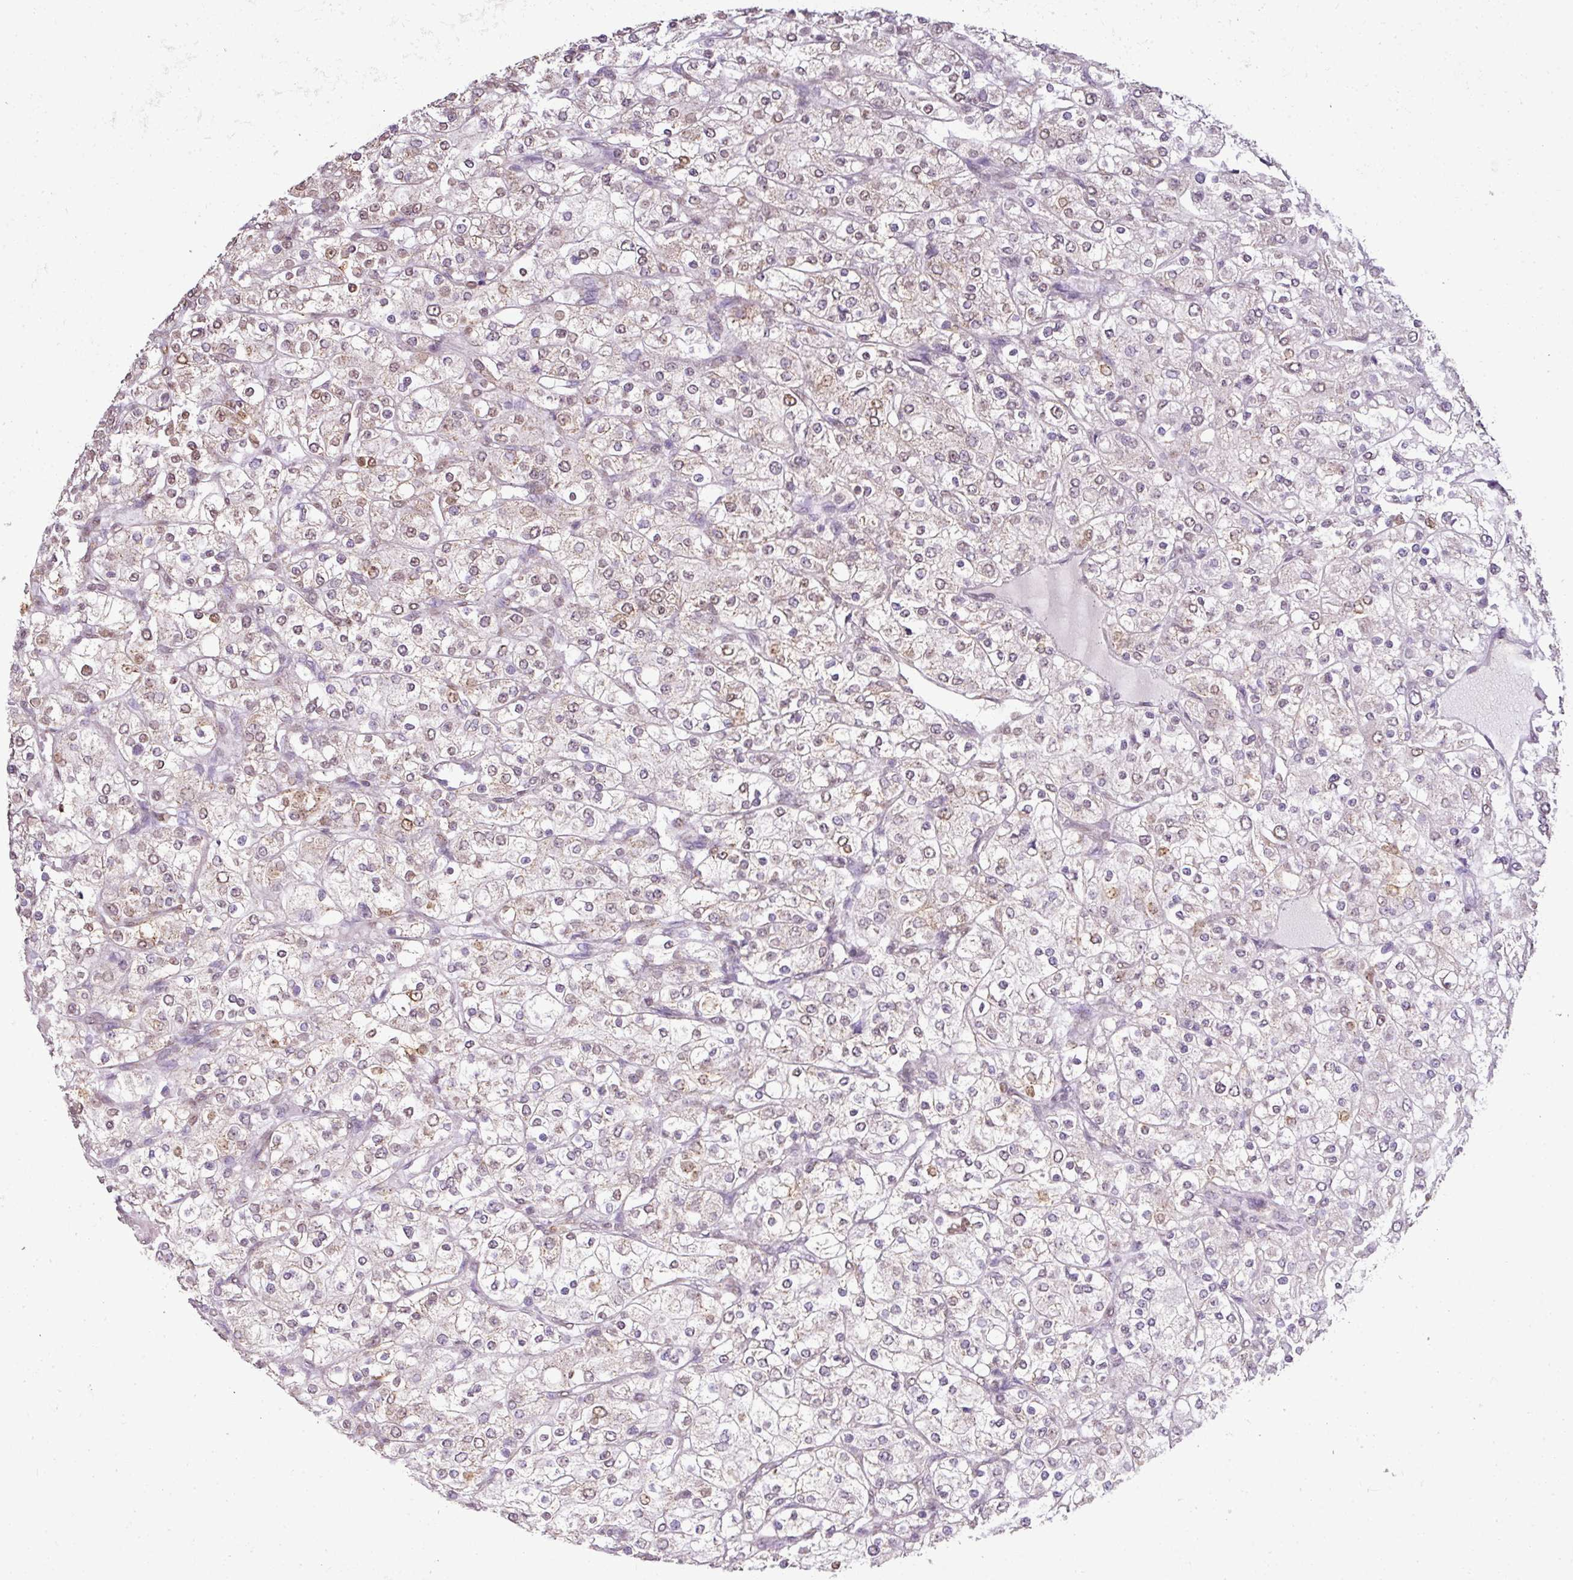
{"staining": {"intensity": "moderate", "quantity": "<25%", "location": "nuclear"}, "tissue": "renal cancer", "cell_type": "Tumor cells", "image_type": "cancer", "snomed": [{"axis": "morphology", "description": "Adenocarcinoma, NOS"}, {"axis": "topography", "description": "Kidney"}], "caption": "A high-resolution micrograph shows IHC staining of renal adenocarcinoma, which exhibits moderate nuclear staining in approximately <25% of tumor cells.", "gene": "JPH2", "patient": {"sex": "male", "age": 80}}